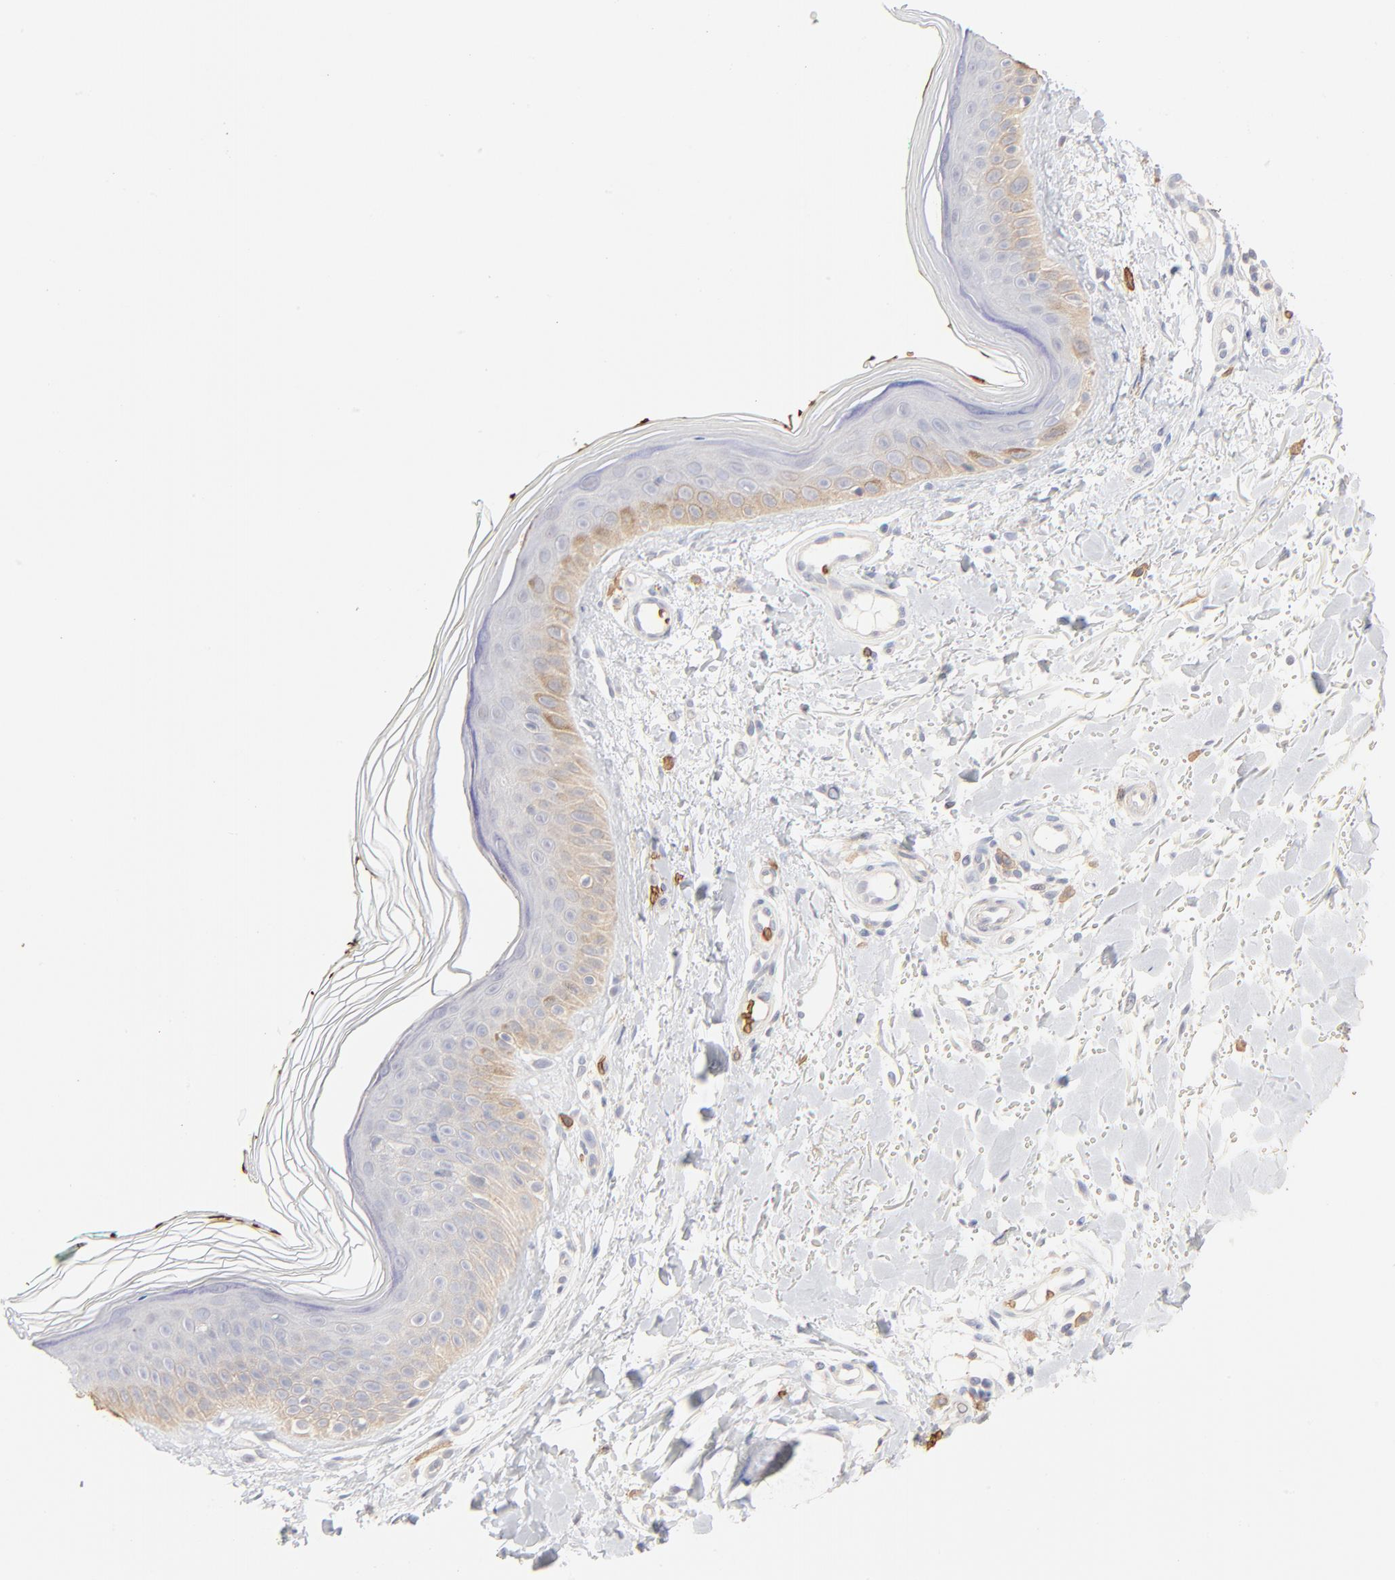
{"staining": {"intensity": "negative", "quantity": "none", "location": "none"}, "tissue": "skin", "cell_type": "Fibroblasts", "image_type": "normal", "snomed": [{"axis": "morphology", "description": "Normal tissue, NOS"}, {"axis": "topography", "description": "Skin"}], "caption": "An IHC histopathology image of unremarkable skin is shown. There is no staining in fibroblasts of skin. (Brightfield microscopy of DAB (3,3'-diaminobenzidine) immunohistochemistry at high magnification).", "gene": "SPTB", "patient": {"sex": "male", "age": 71}}